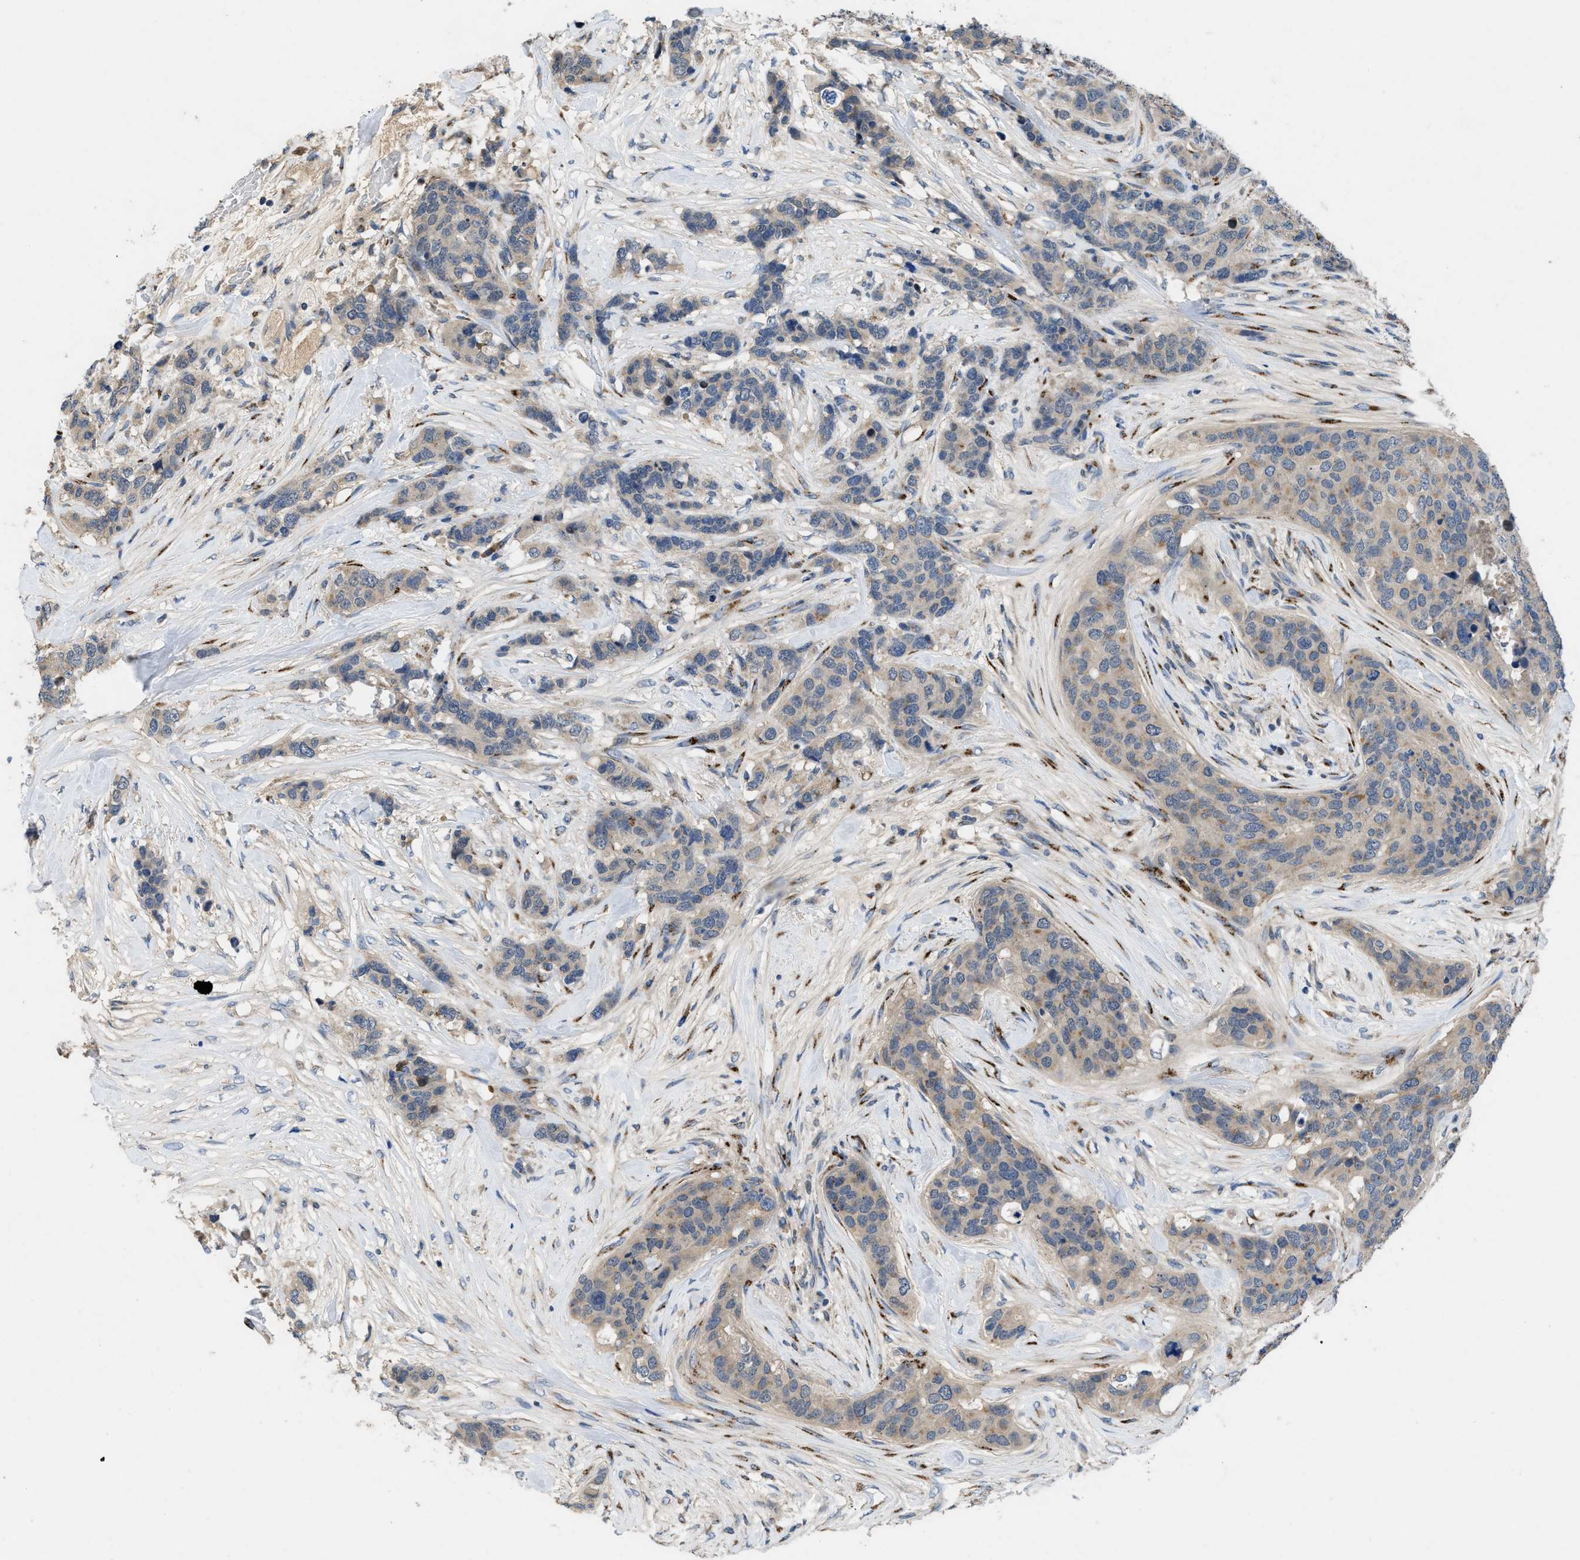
{"staining": {"intensity": "weak", "quantity": ">75%", "location": "cytoplasmic/membranous"}, "tissue": "breast cancer", "cell_type": "Tumor cells", "image_type": "cancer", "snomed": [{"axis": "morphology", "description": "Lobular carcinoma"}, {"axis": "topography", "description": "Breast"}], "caption": "Tumor cells exhibit low levels of weak cytoplasmic/membranous positivity in about >75% of cells in breast lobular carcinoma. The staining is performed using DAB (3,3'-diaminobenzidine) brown chromogen to label protein expression. The nuclei are counter-stained blue using hematoxylin.", "gene": "SIK2", "patient": {"sex": "female", "age": 59}}